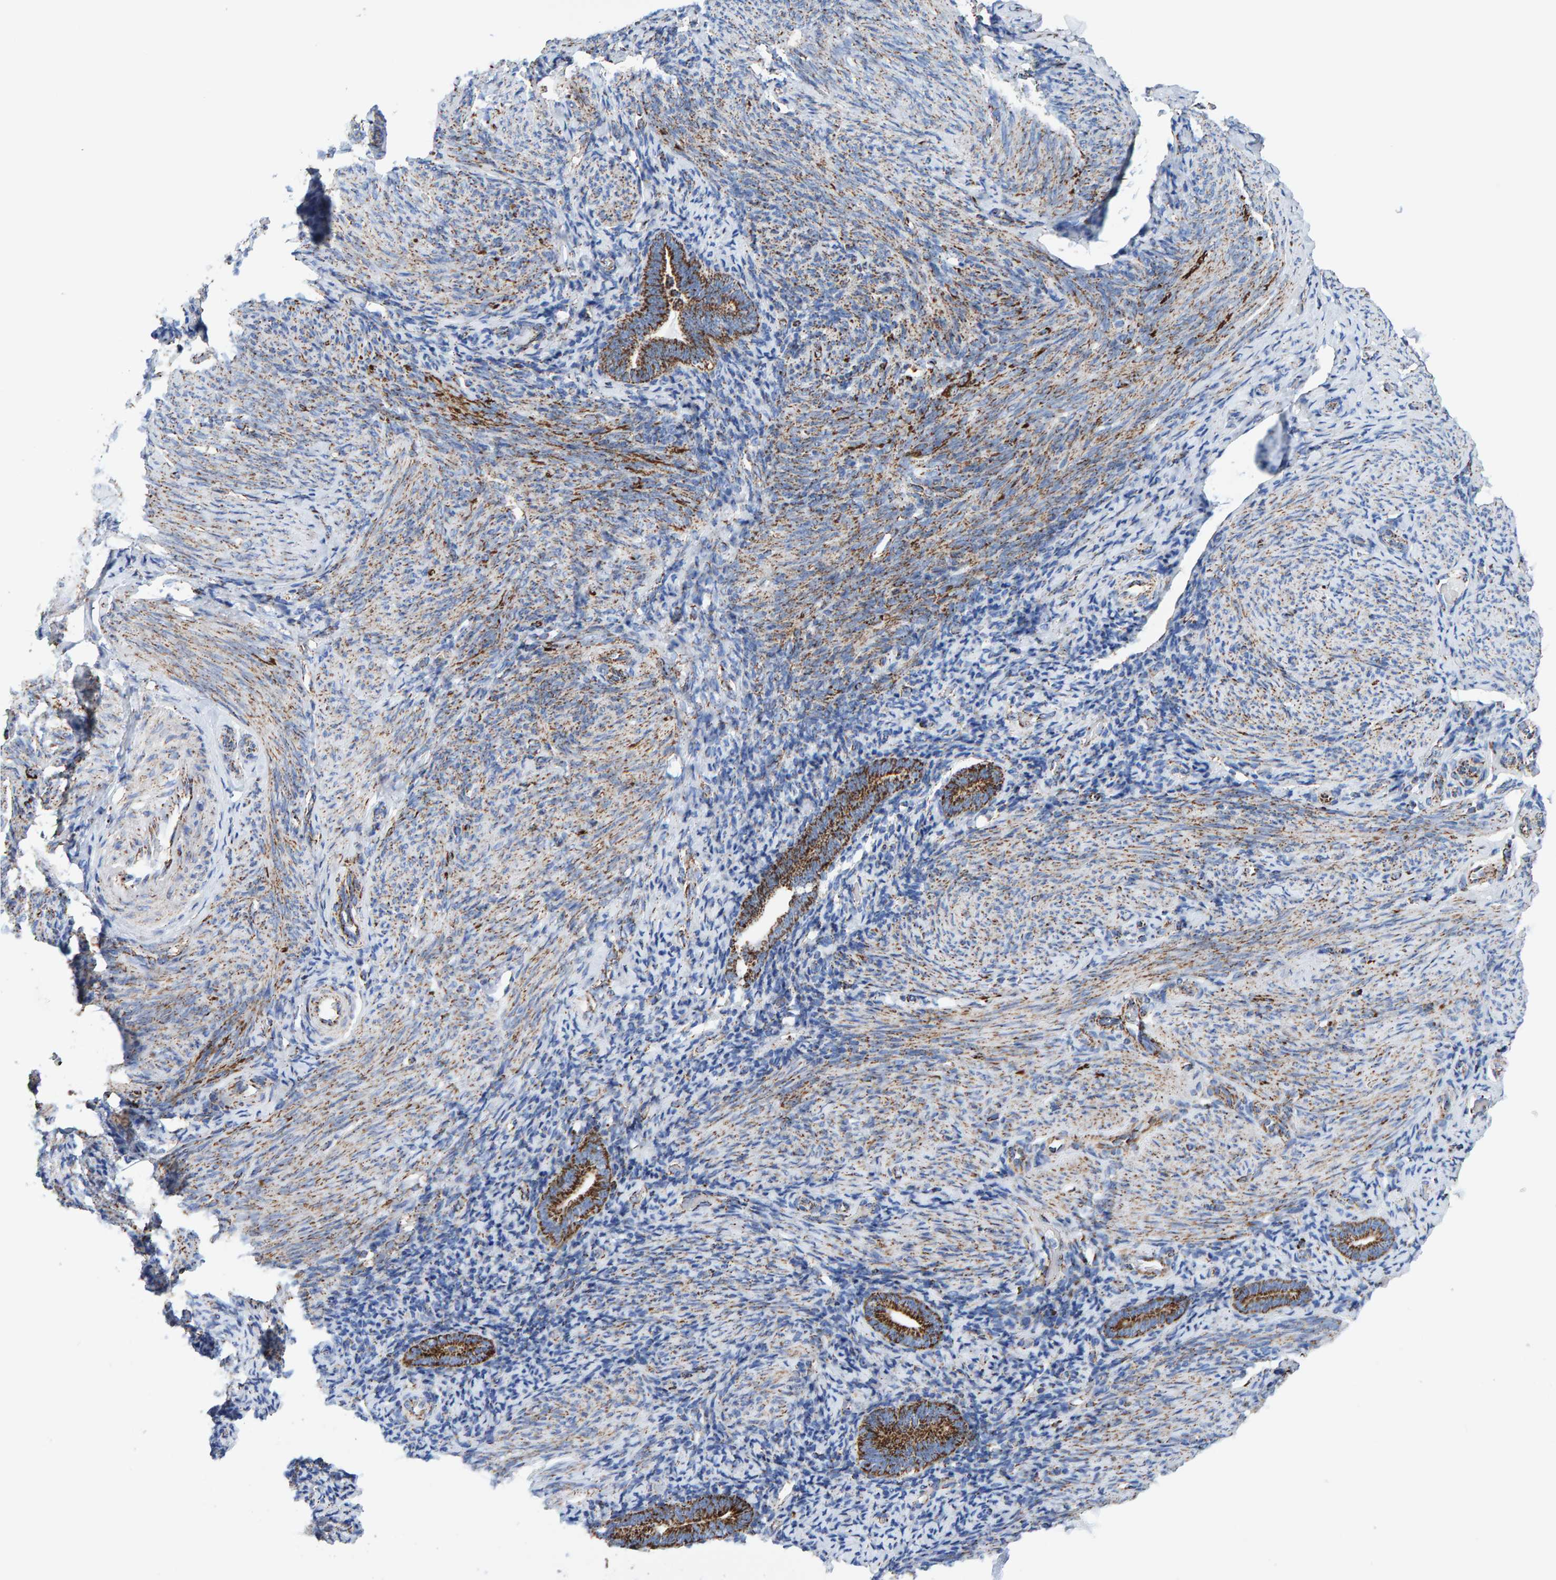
{"staining": {"intensity": "strong", "quantity": ">75%", "location": "cytoplasmic/membranous"}, "tissue": "endometrium", "cell_type": "Cells in endometrial stroma", "image_type": "normal", "snomed": [{"axis": "morphology", "description": "Normal tissue, NOS"}, {"axis": "topography", "description": "Endometrium"}], "caption": "Unremarkable endometrium was stained to show a protein in brown. There is high levels of strong cytoplasmic/membranous positivity in approximately >75% of cells in endometrial stroma. The protein of interest is shown in brown color, while the nuclei are stained blue.", "gene": "ENSG00000262660", "patient": {"sex": "female", "age": 51}}